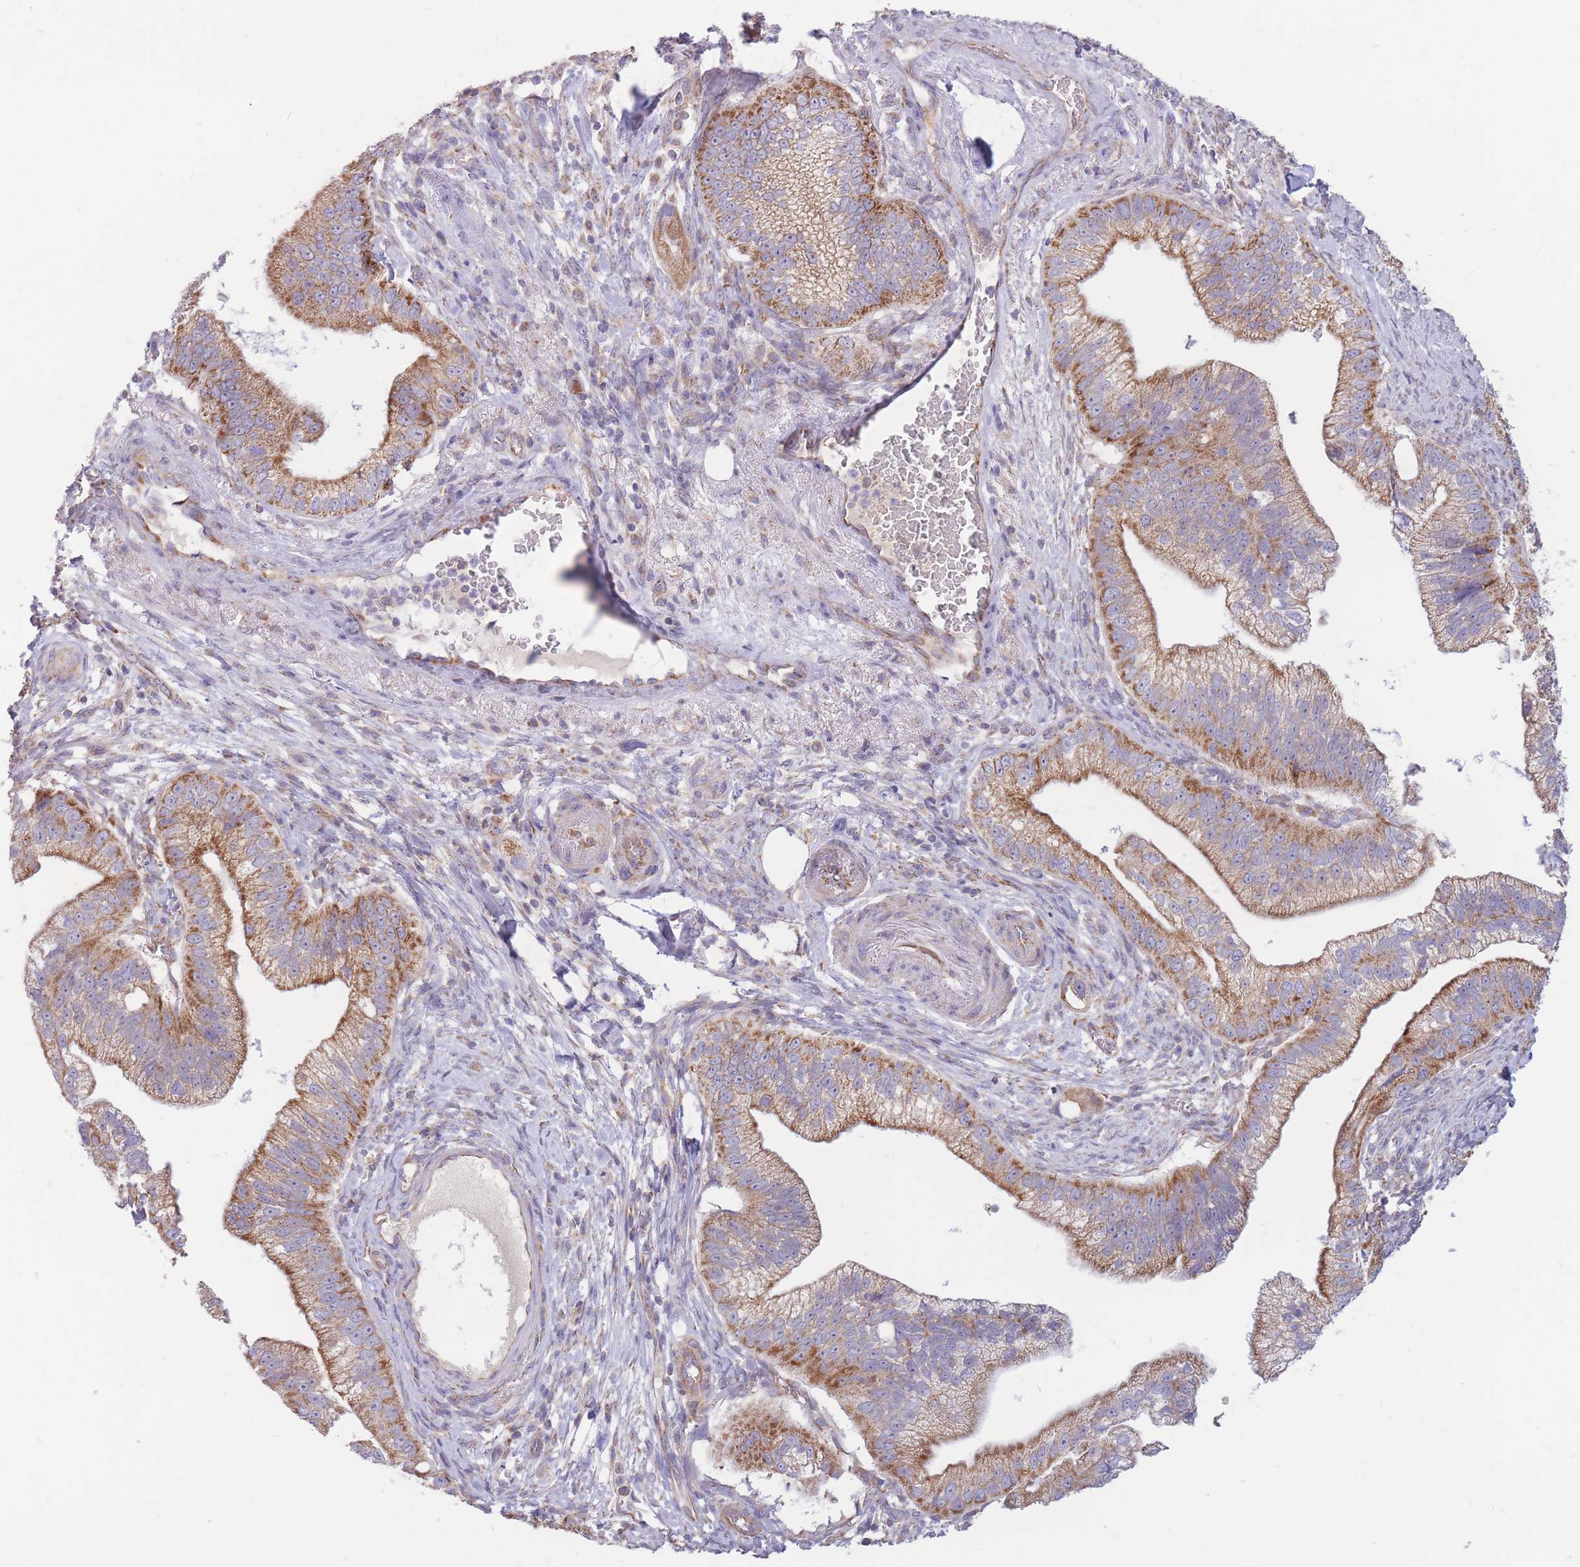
{"staining": {"intensity": "moderate", "quantity": ">75%", "location": "cytoplasmic/membranous"}, "tissue": "pancreatic cancer", "cell_type": "Tumor cells", "image_type": "cancer", "snomed": [{"axis": "morphology", "description": "Adenocarcinoma, NOS"}, {"axis": "topography", "description": "Pancreas"}], "caption": "Brown immunohistochemical staining in human pancreatic cancer (adenocarcinoma) shows moderate cytoplasmic/membranous staining in approximately >75% of tumor cells.", "gene": "MRPS9", "patient": {"sex": "male", "age": 70}}